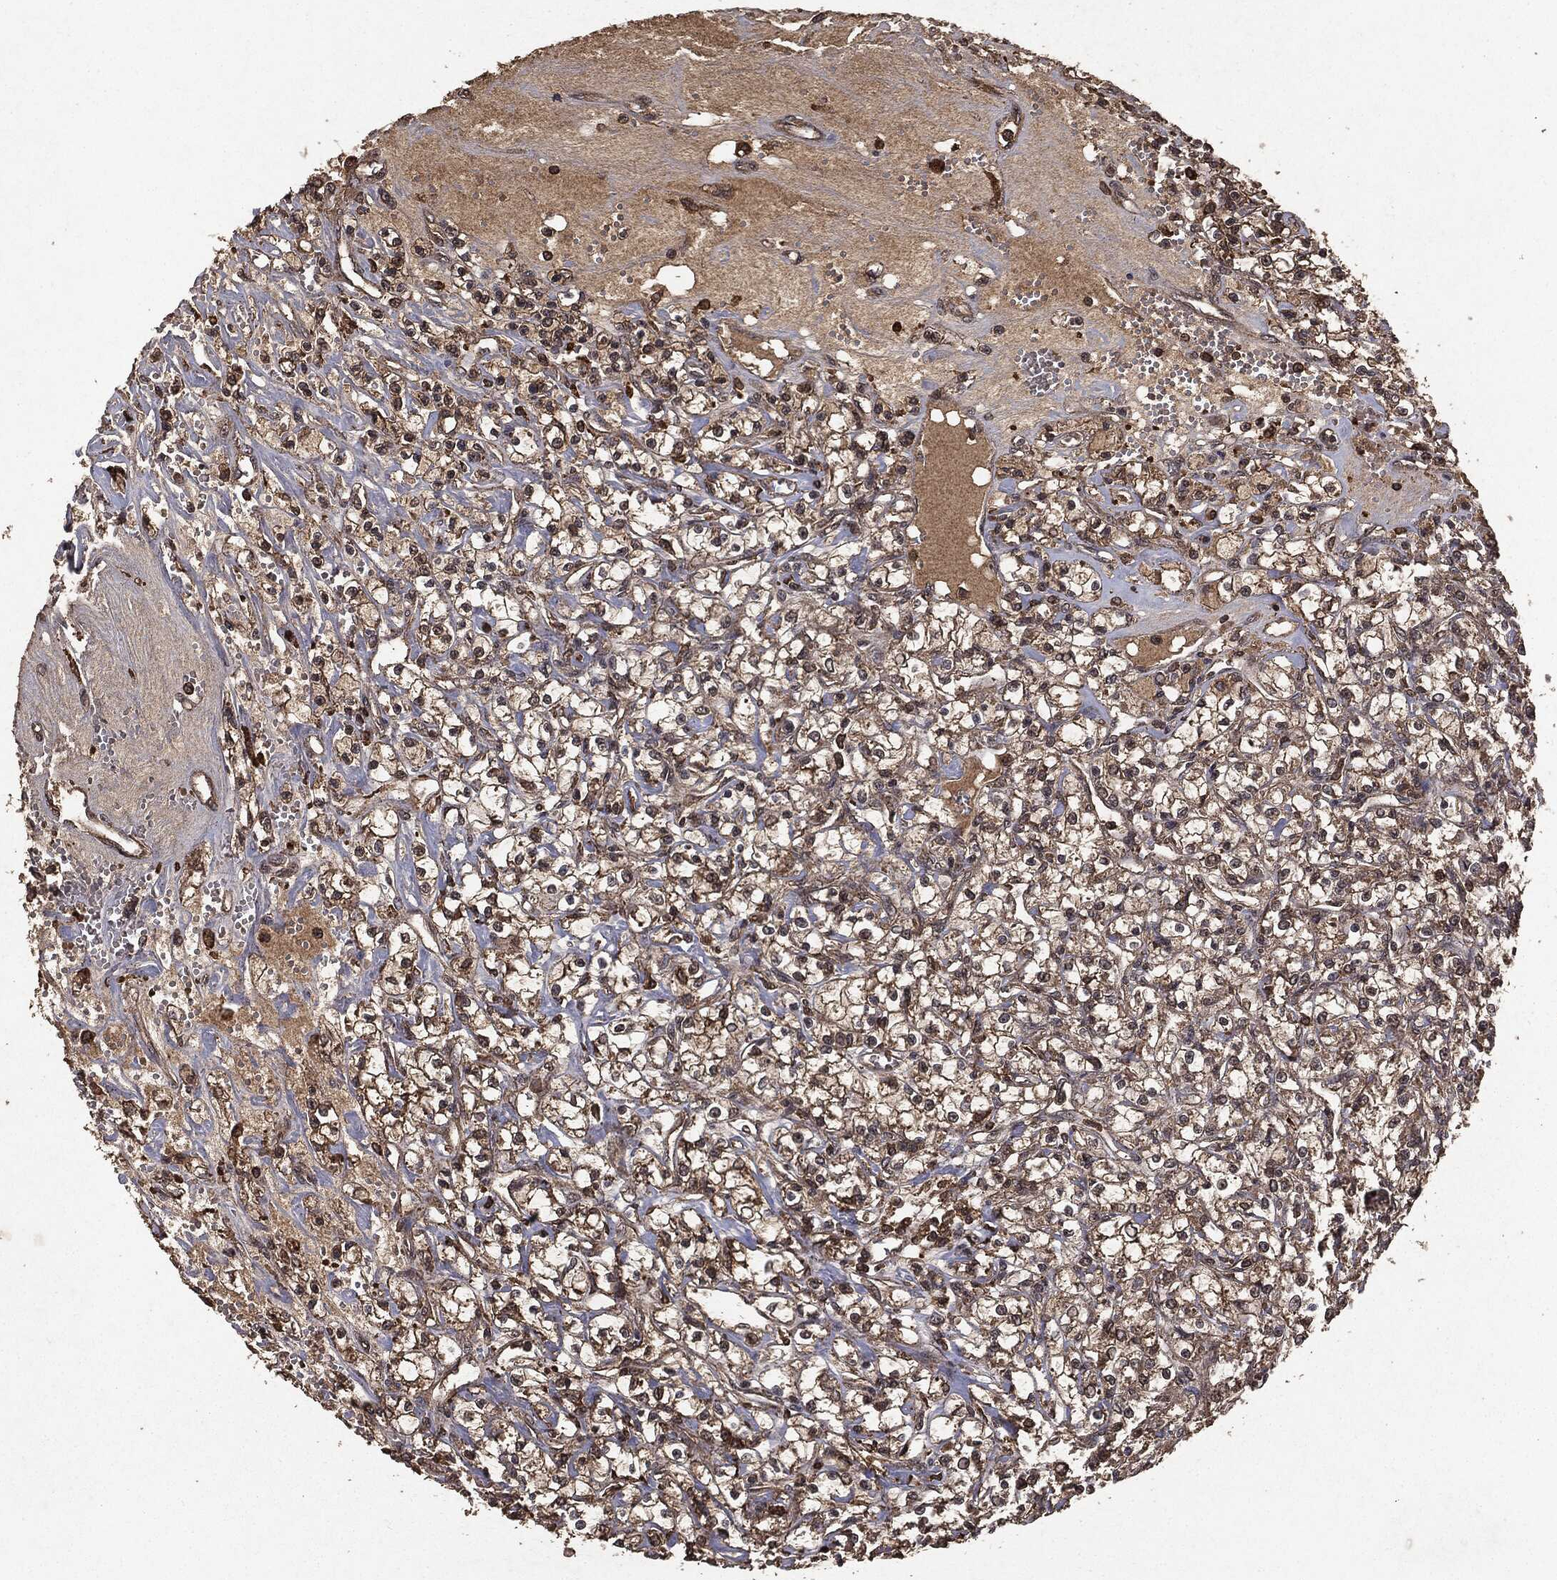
{"staining": {"intensity": "negative", "quantity": "none", "location": "none"}, "tissue": "renal cancer", "cell_type": "Tumor cells", "image_type": "cancer", "snomed": [{"axis": "morphology", "description": "Adenocarcinoma, NOS"}, {"axis": "topography", "description": "Kidney"}], "caption": "Tumor cells are negative for protein expression in human renal adenocarcinoma.", "gene": "NME1", "patient": {"sex": "female", "age": 59}}